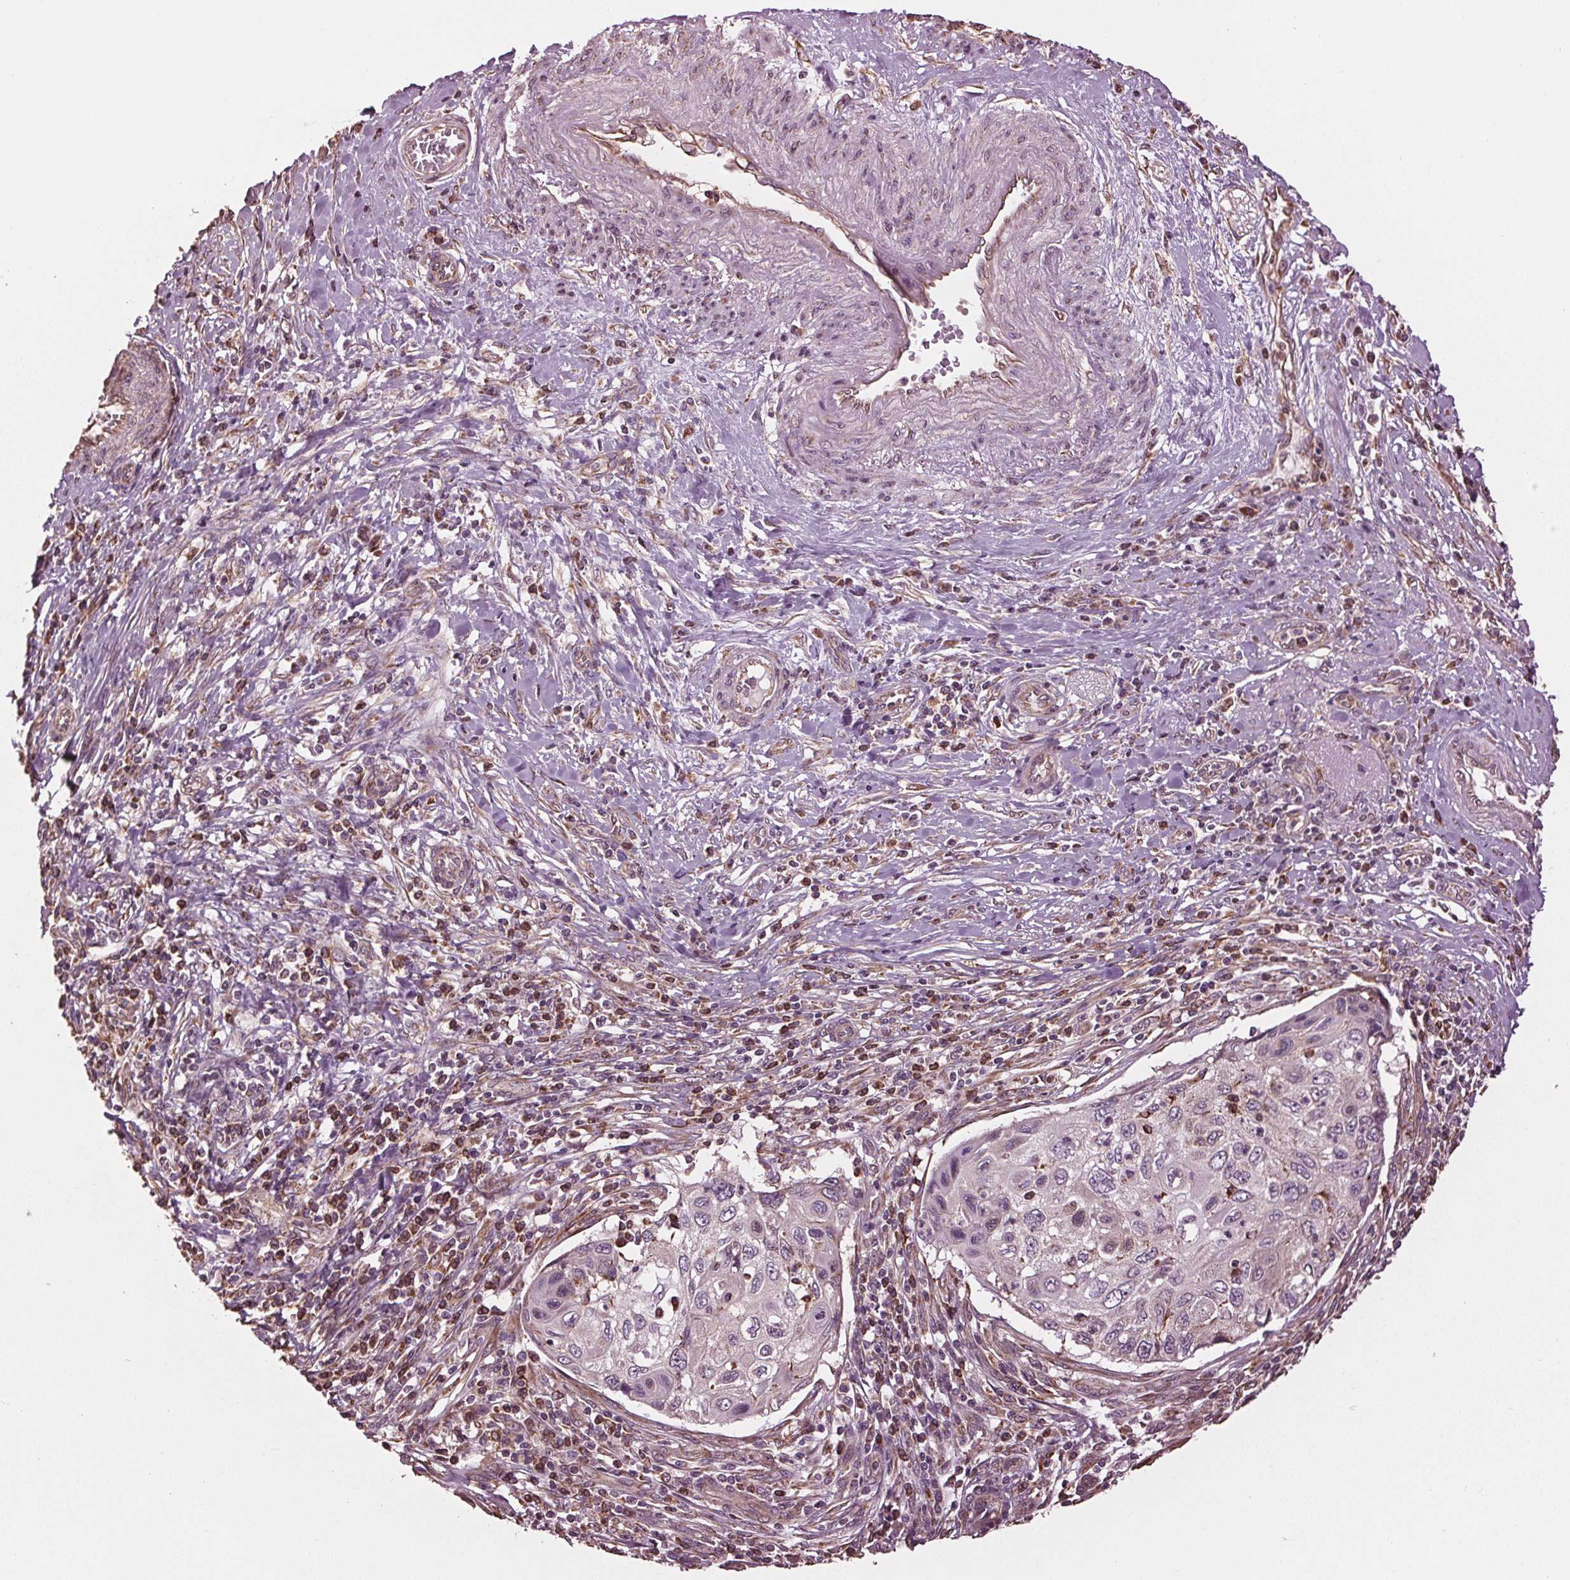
{"staining": {"intensity": "negative", "quantity": "none", "location": "none"}, "tissue": "cervical cancer", "cell_type": "Tumor cells", "image_type": "cancer", "snomed": [{"axis": "morphology", "description": "Squamous cell carcinoma, NOS"}, {"axis": "topography", "description": "Cervix"}], "caption": "Human cervical squamous cell carcinoma stained for a protein using IHC reveals no expression in tumor cells.", "gene": "RNPEP", "patient": {"sex": "female", "age": 70}}